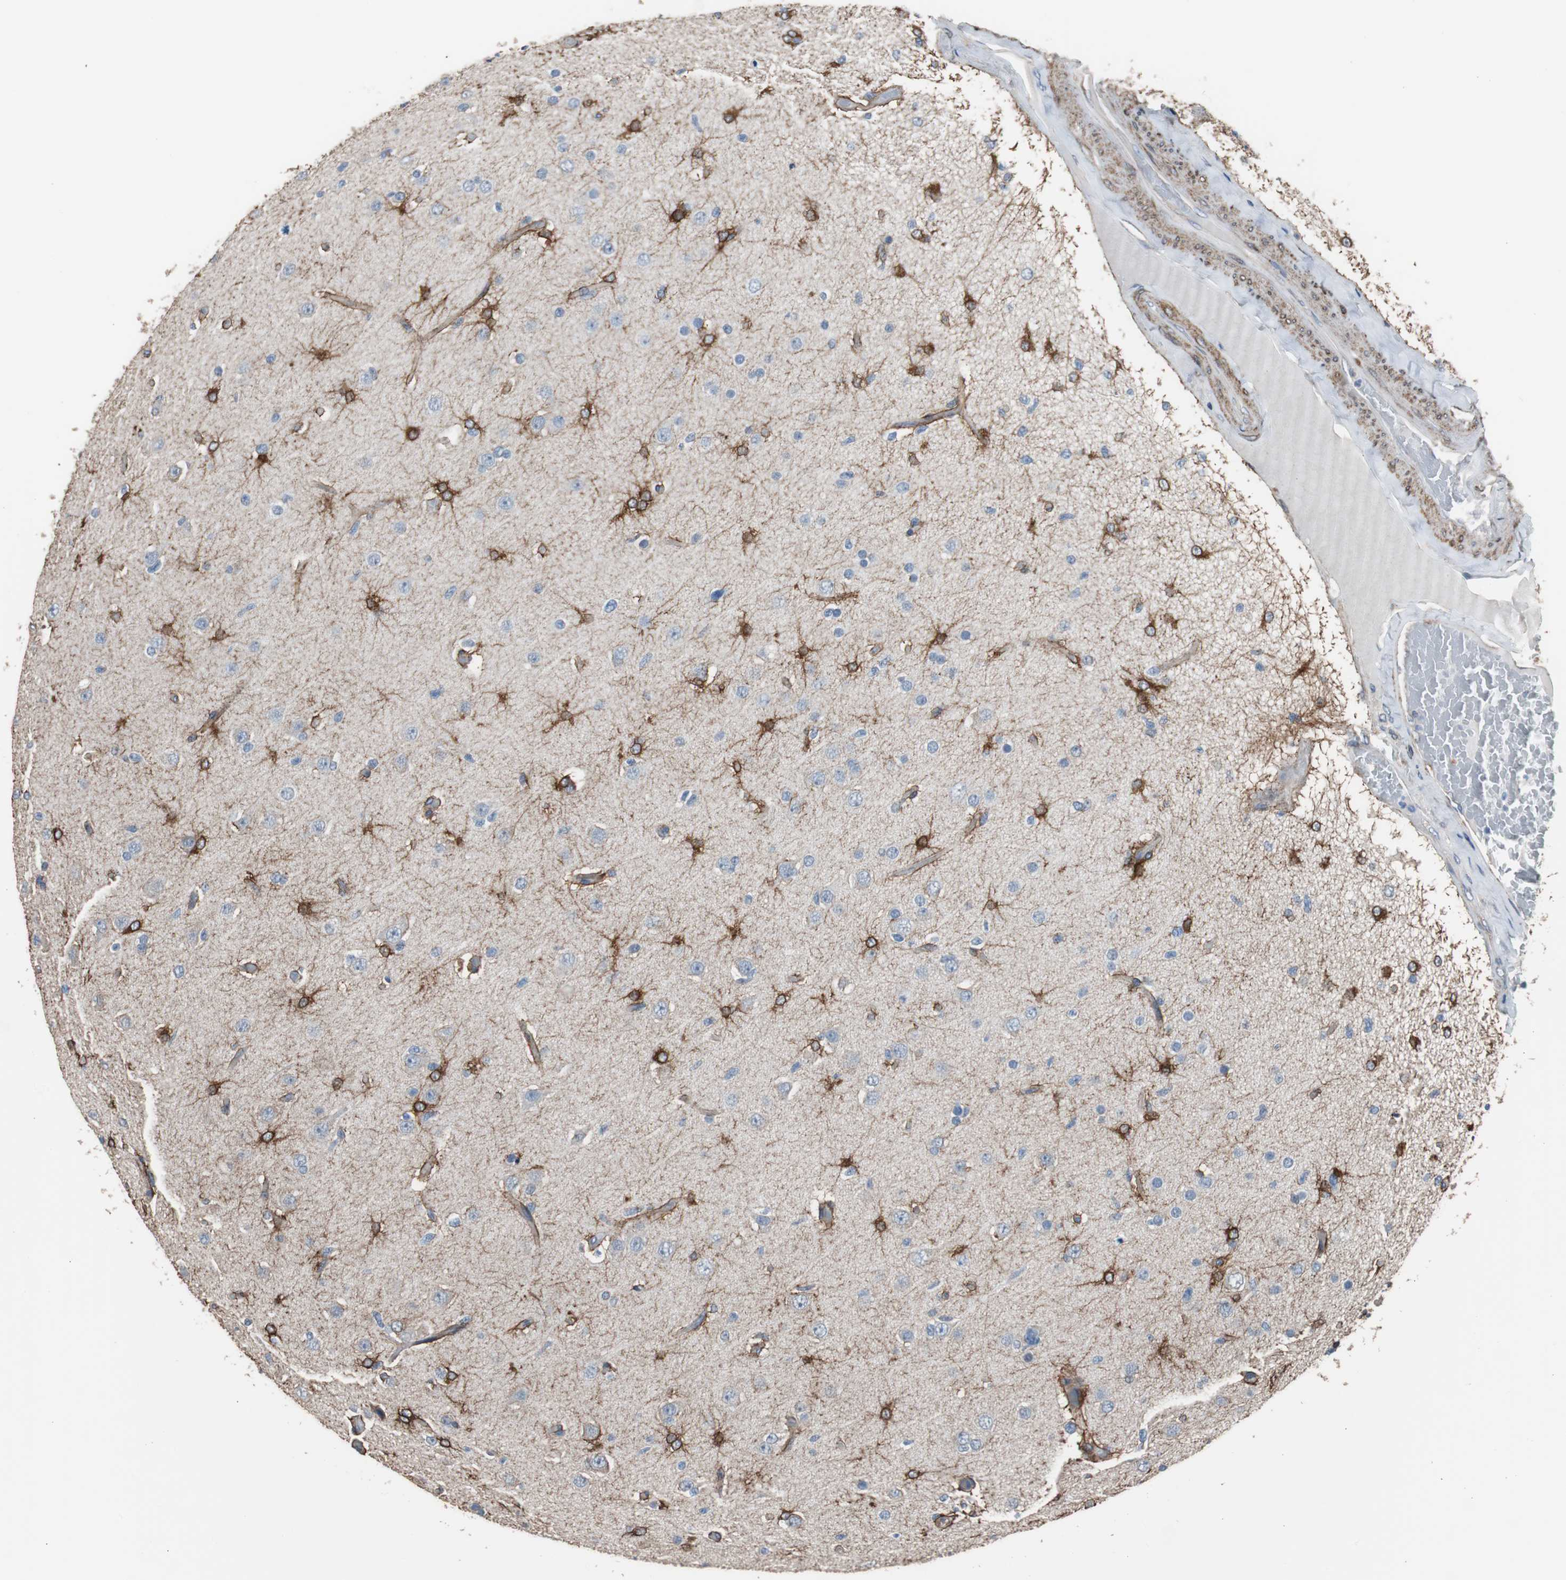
{"staining": {"intensity": "strong", "quantity": "25%-75%", "location": "cytoplasmic/membranous"}, "tissue": "glioma", "cell_type": "Tumor cells", "image_type": "cancer", "snomed": [{"axis": "morphology", "description": "Glioma, malignant, High grade"}, {"axis": "topography", "description": "Brain"}], "caption": "Immunohistochemical staining of human high-grade glioma (malignant) demonstrates strong cytoplasmic/membranous protein positivity in about 25%-75% of tumor cells.", "gene": "PBXIP1", "patient": {"sex": "male", "age": 33}}